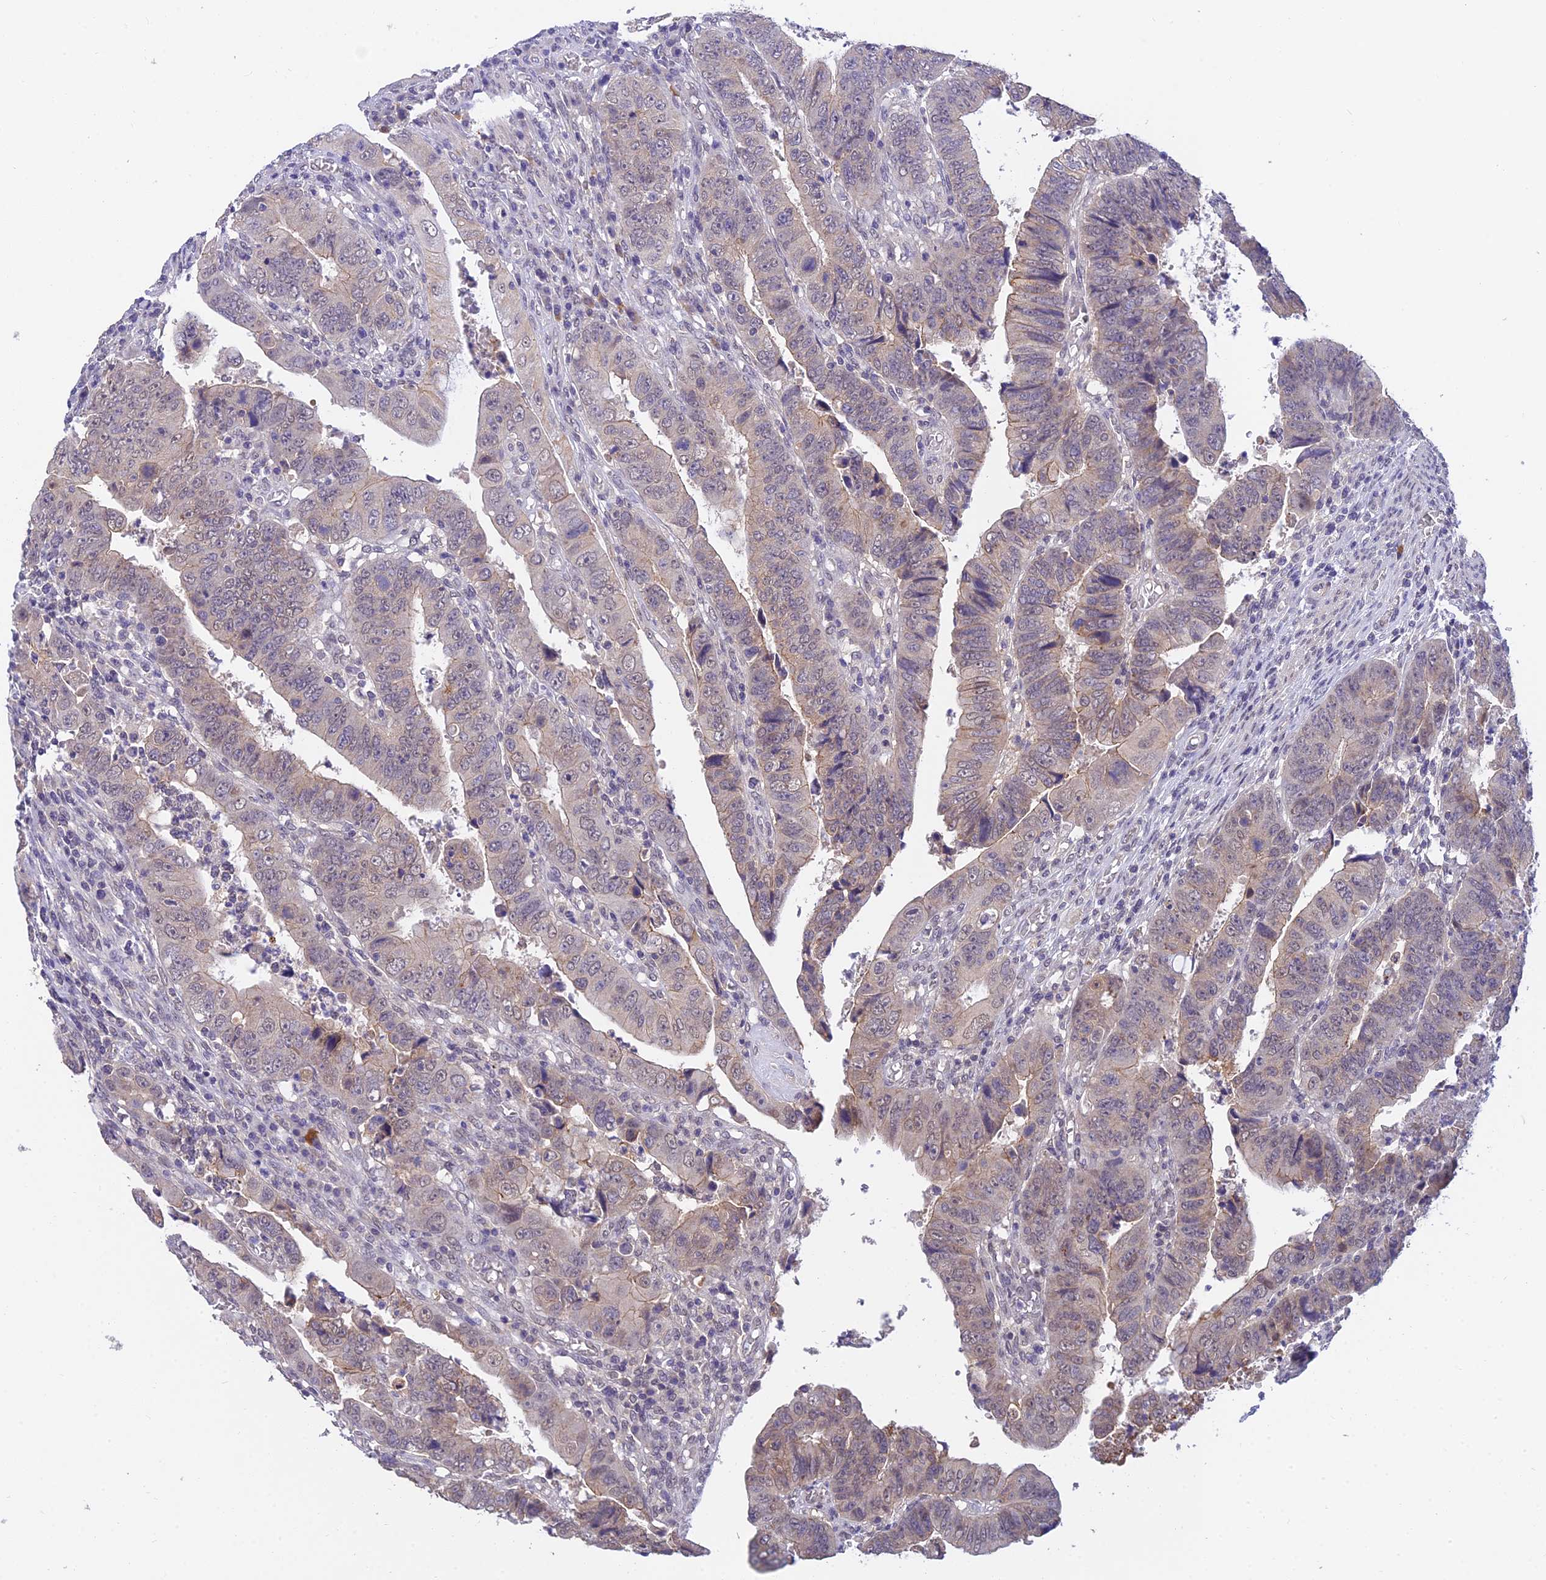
{"staining": {"intensity": "weak", "quantity": "<25%", "location": "cytoplasmic/membranous"}, "tissue": "colorectal cancer", "cell_type": "Tumor cells", "image_type": "cancer", "snomed": [{"axis": "morphology", "description": "Normal tissue, NOS"}, {"axis": "morphology", "description": "Adenocarcinoma, NOS"}, {"axis": "topography", "description": "Rectum"}], "caption": "Immunohistochemical staining of adenocarcinoma (colorectal) displays no significant staining in tumor cells. (DAB (3,3'-diaminobenzidine) immunohistochemistry, high magnification).", "gene": "HOXB1", "patient": {"sex": "female", "age": 65}}